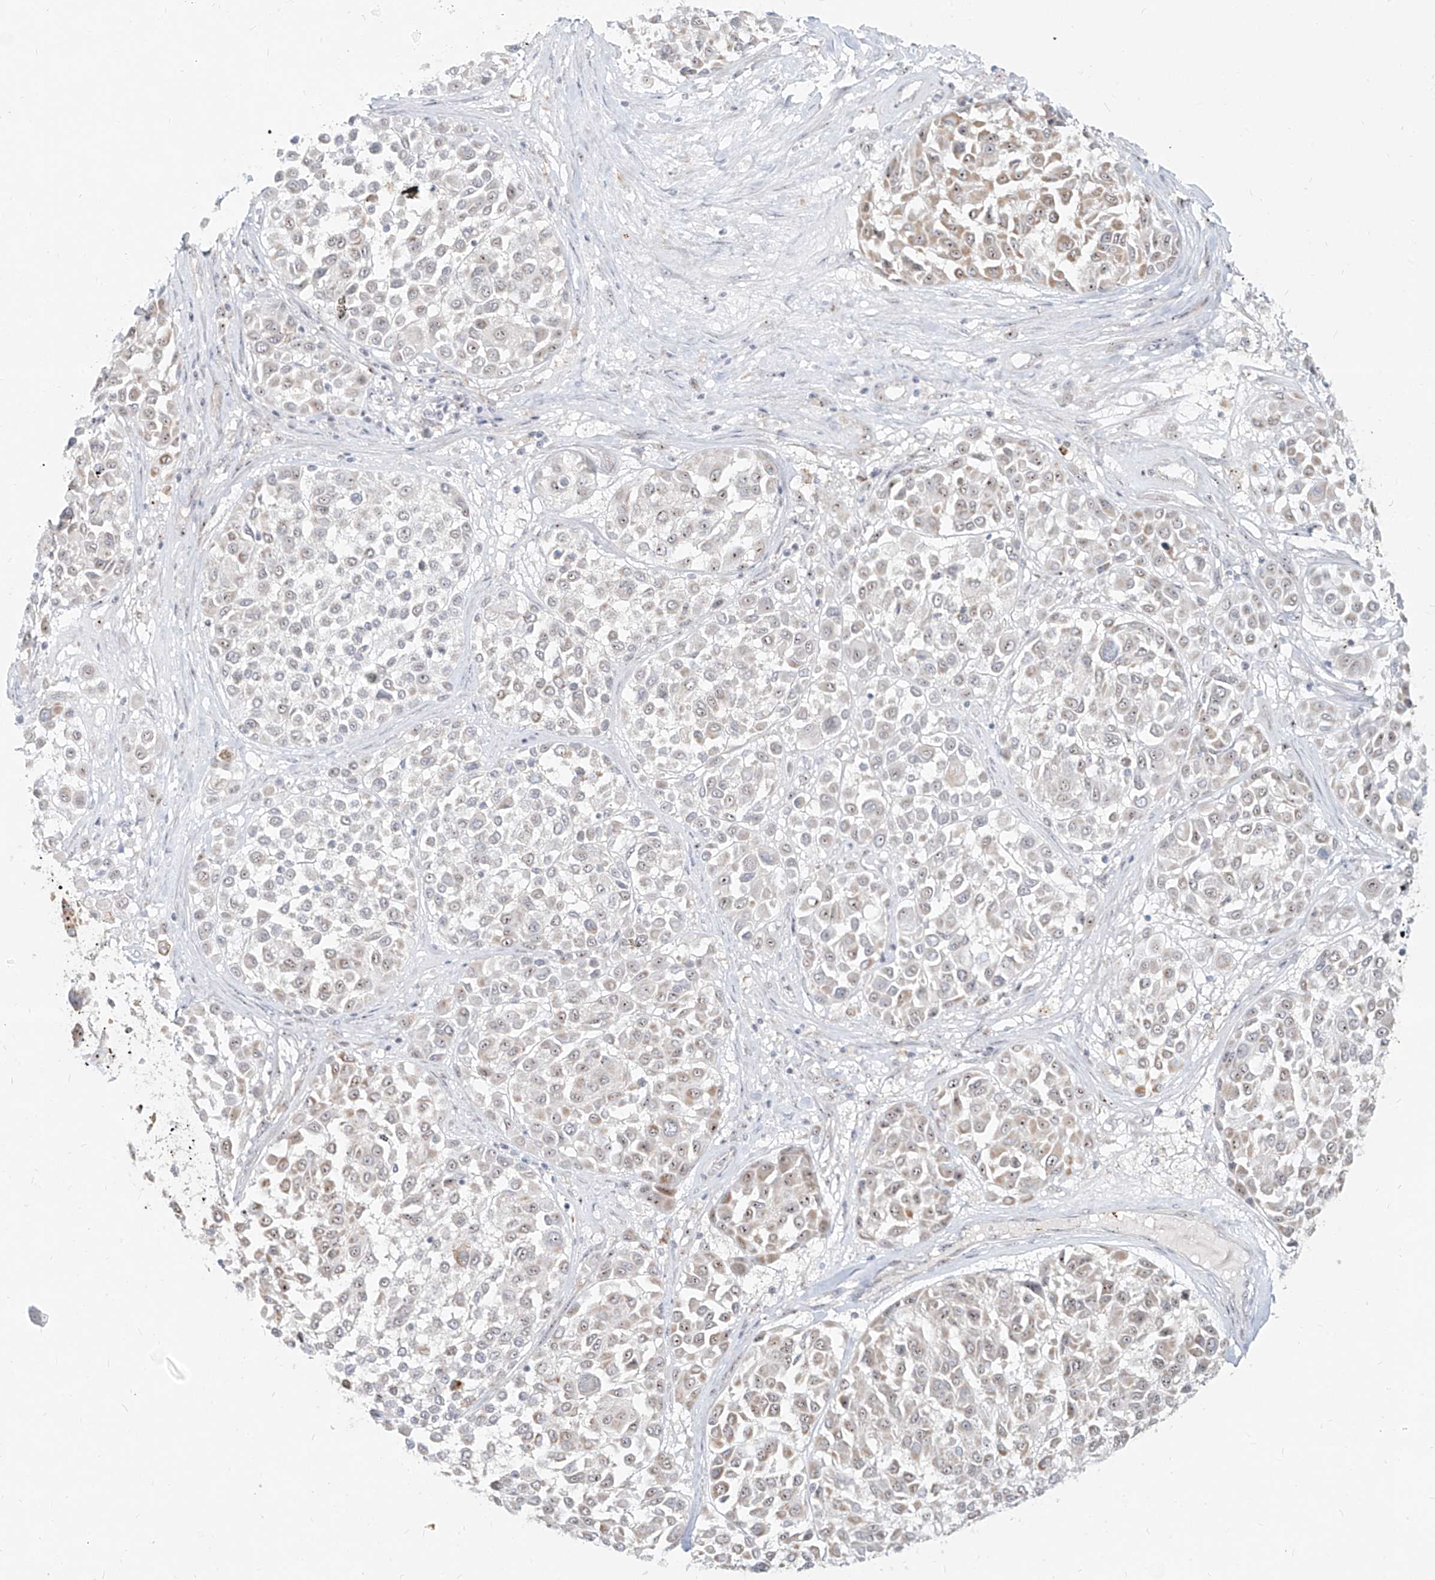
{"staining": {"intensity": "weak", "quantity": "25%-75%", "location": "cytoplasmic/membranous,nuclear"}, "tissue": "melanoma", "cell_type": "Tumor cells", "image_type": "cancer", "snomed": [{"axis": "morphology", "description": "Malignant melanoma, Metastatic site"}, {"axis": "topography", "description": "Soft tissue"}], "caption": "Malignant melanoma (metastatic site) tissue demonstrates weak cytoplasmic/membranous and nuclear positivity in approximately 25%-75% of tumor cells, visualized by immunohistochemistry. (Stains: DAB (3,3'-diaminobenzidine) in brown, nuclei in blue, Microscopy: brightfield microscopy at high magnification).", "gene": "BYSL", "patient": {"sex": "male", "age": 41}}